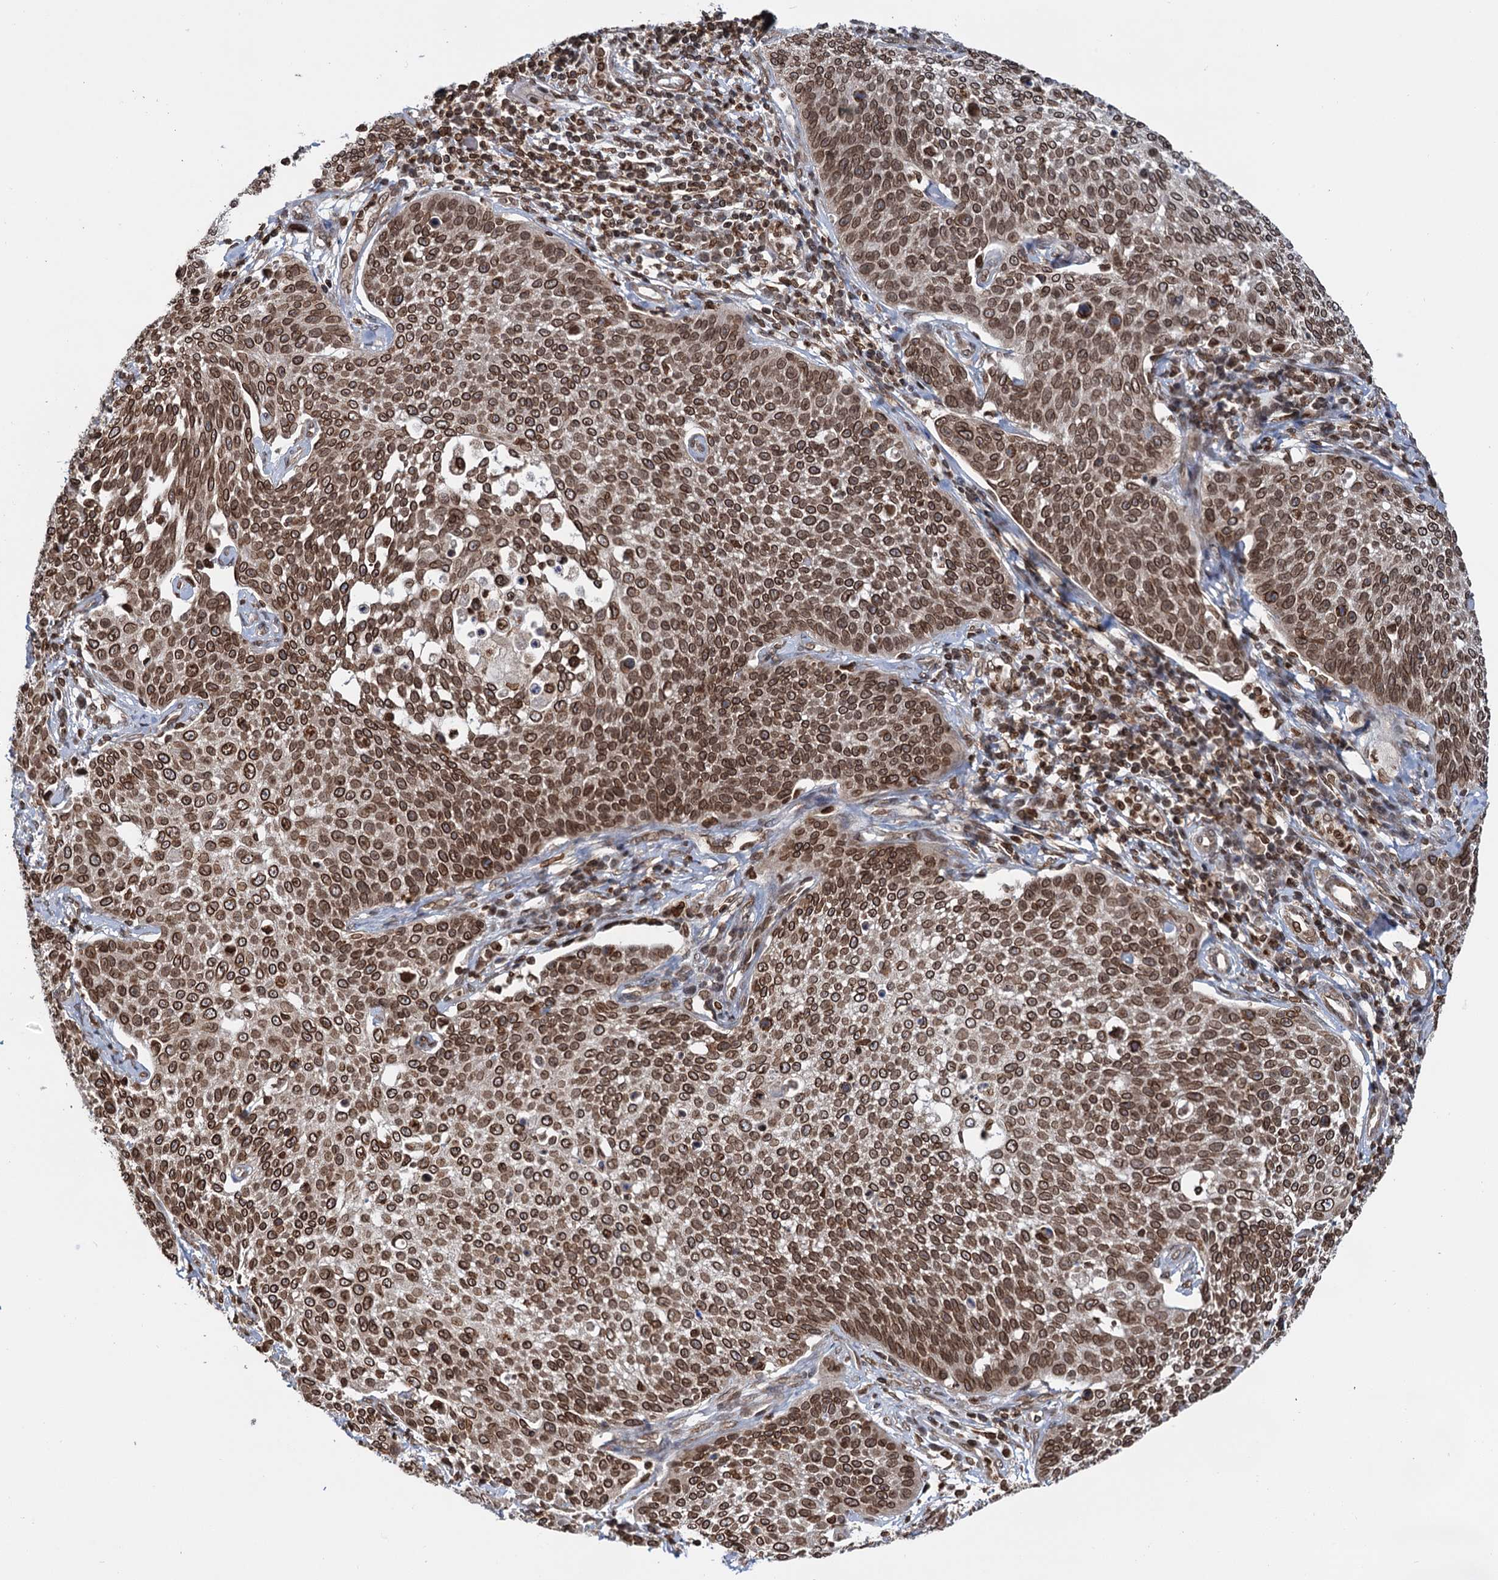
{"staining": {"intensity": "strong", "quantity": ">75%", "location": "nuclear"}, "tissue": "cervical cancer", "cell_type": "Tumor cells", "image_type": "cancer", "snomed": [{"axis": "morphology", "description": "Squamous cell carcinoma, NOS"}, {"axis": "topography", "description": "Cervix"}], "caption": "IHC (DAB) staining of human cervical cancer reveals strong nuclear protein positivity in approximately >75% of tumor cells. Nuclei are stained in blue.", "gene": "ZC3H13", "patient": {"sex": "female", "age": 34}}